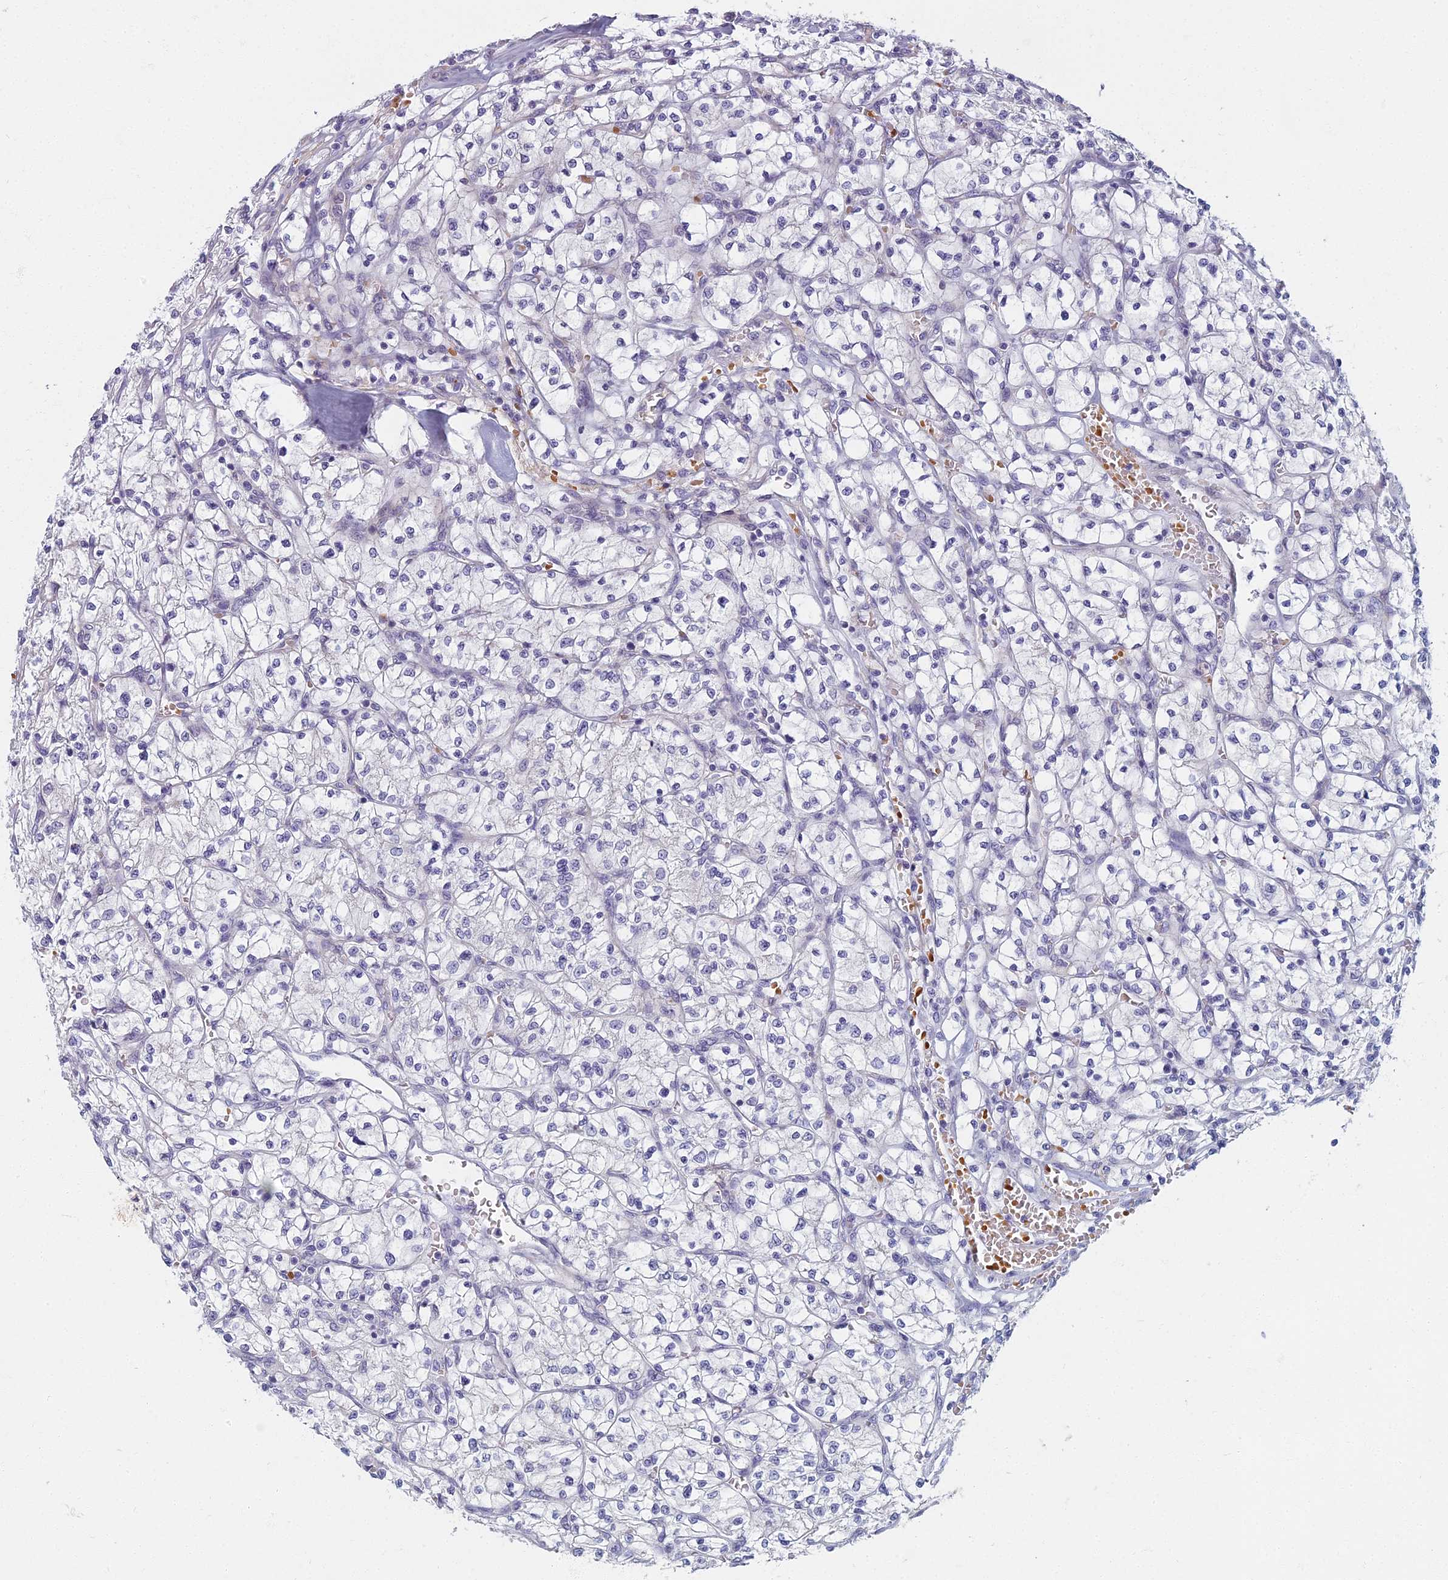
{"staining": {"intensity": "negative", "quantity": "none", "location": "none"}, "tissue": "renal cancer", "cell_type": "Tumor cells", "image_type": "cancer", "snomed": [{"axis": "morphology", "description": "Adenocarcinoma, NOS"}, {"axis": "topography", "description": "Kidney"}], "caption": "This is an immunohistochemistry micrograph of human renal adenocarcinoma. There is no positivity in tumor cells.", "gene": "ARL15", "patient": {"sex": "female", "age": 64}}